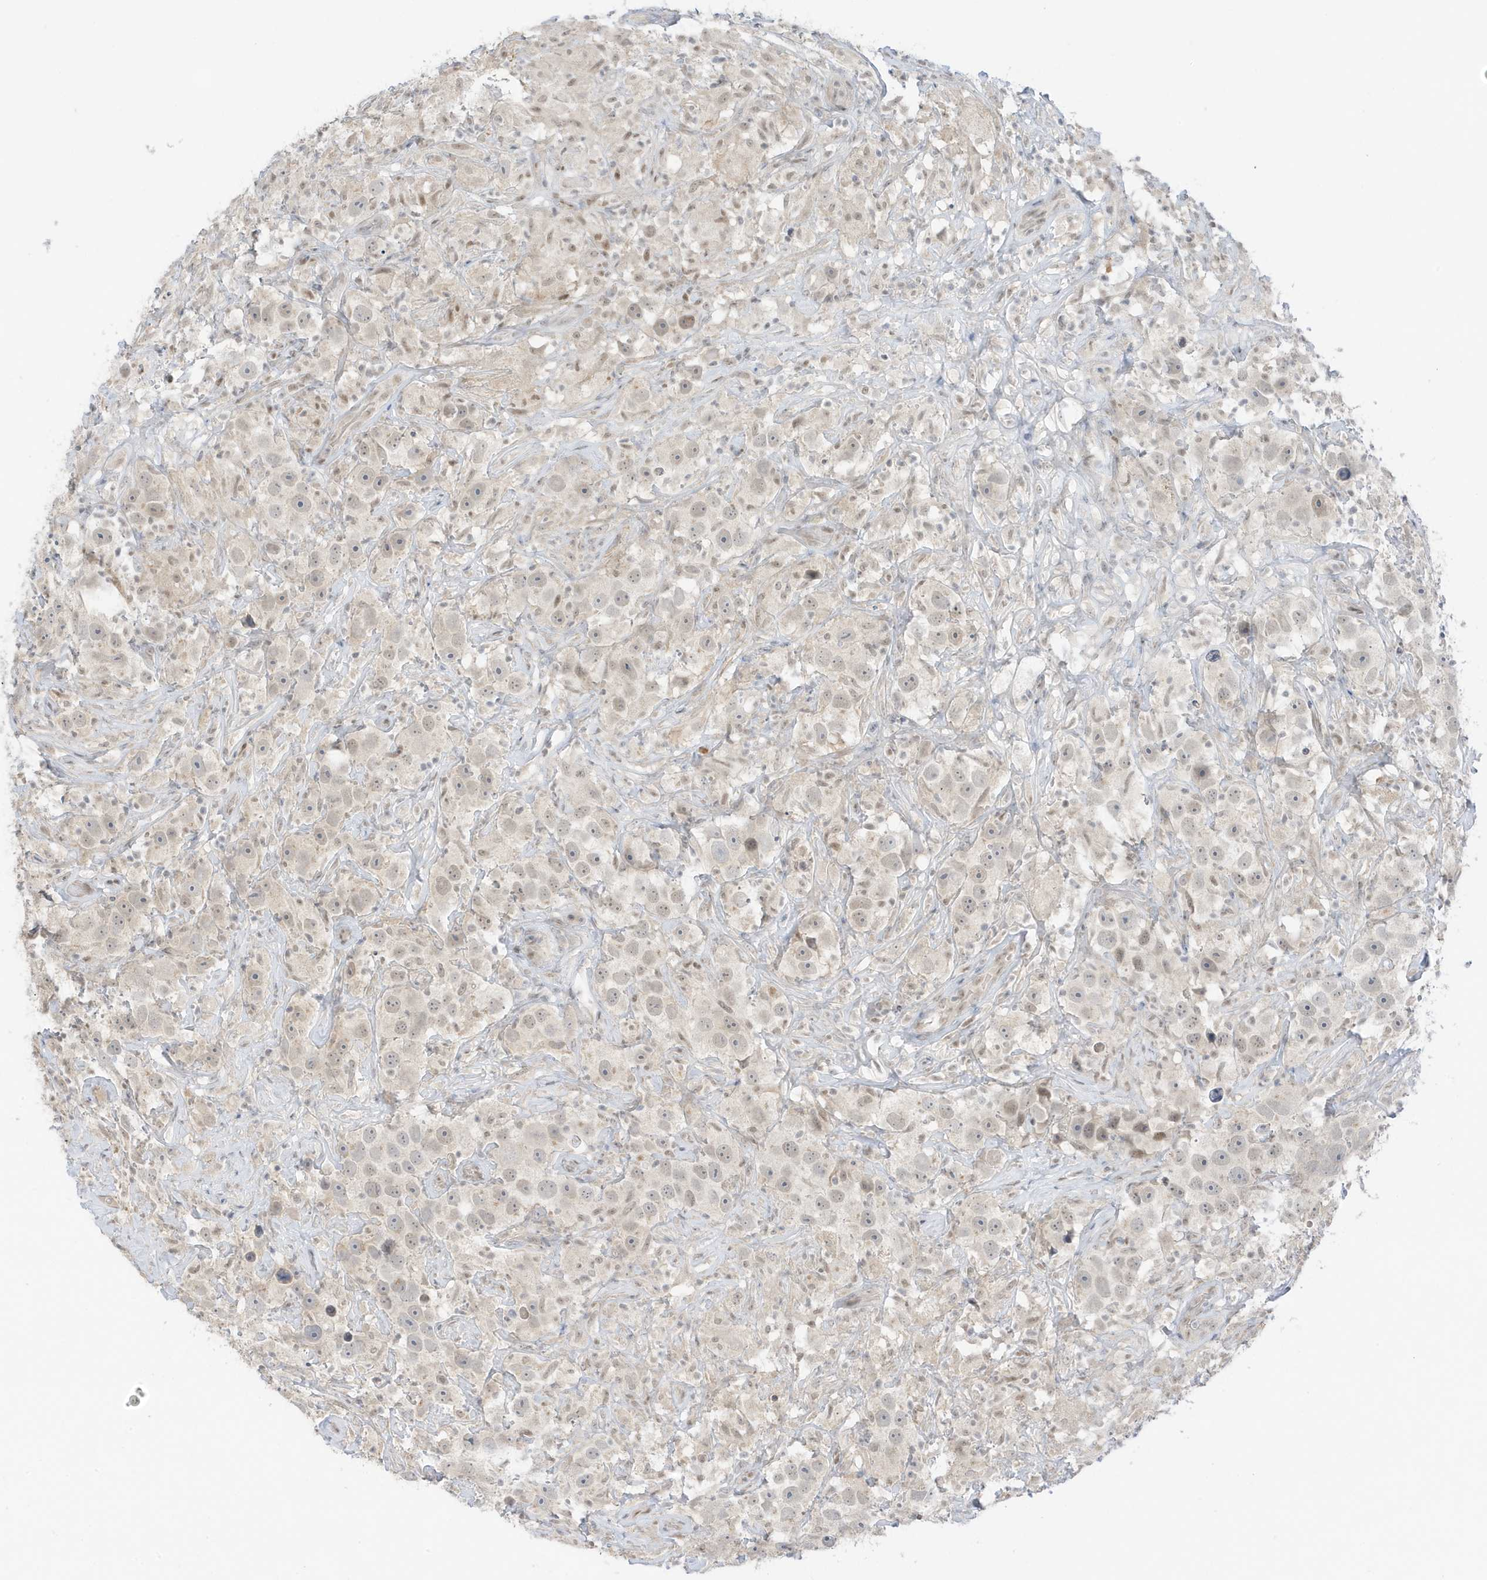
{"staining": {"intensity": "weak", "quantity": "<25%", "location": "nuclear"}, "tissue": "testis cancer", "cell_type": "Tumor cells", "image_type": "cancer", "snomed": [{"axis": "morphology", "description": "Seminoma, NOS"}, {"axis": "topography", "description": "Testis"}], "caption": "Tumor cells are negative for protein expression in human seminoma (testis). Brightfield microscopy of immunohistochemistry stained with DAB (3,3'-diaminobenzidine) (brown) and hematoxylin (blue), captured at high magnification.", "gene": "MSL3", "patient": {"sex": "male", "age": 49}}